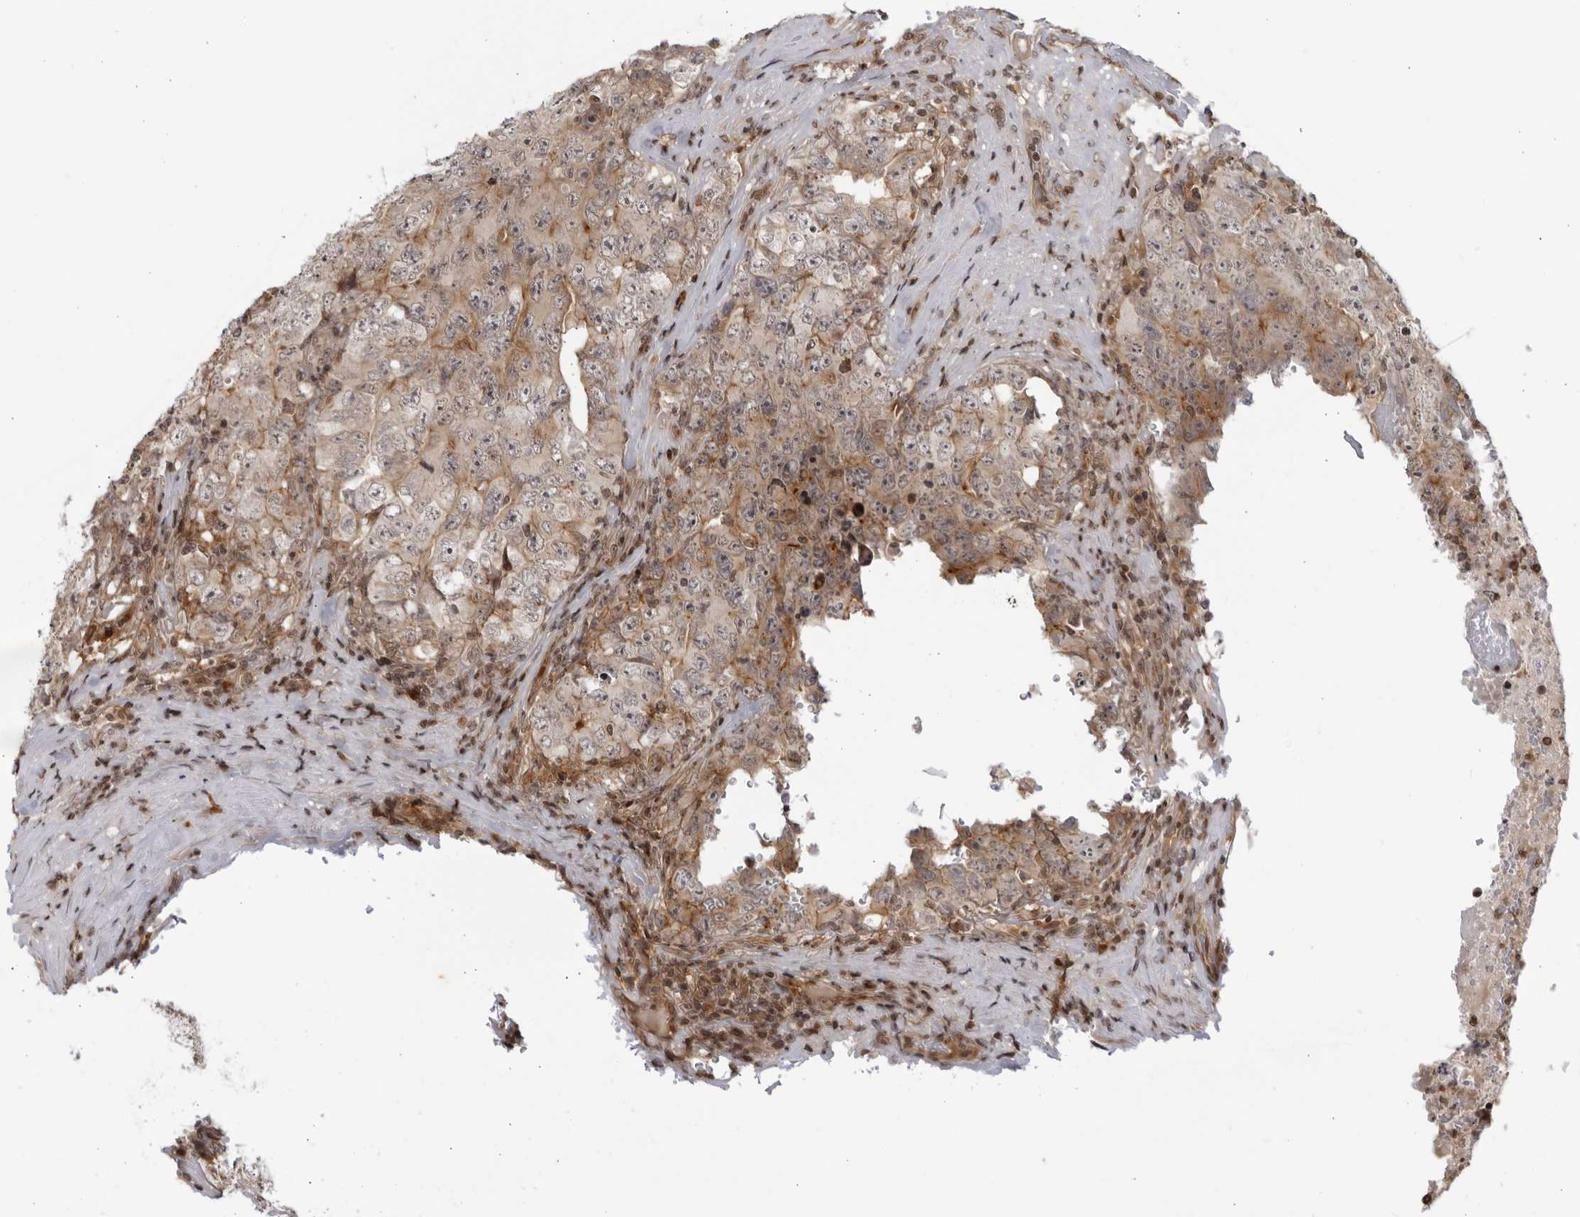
{"staining": {"intensity": "weak", "quantity": "<25%", "location": "cytoplasmic/membranous"}, "tissue": "testis cancer", "cell_type": "Tumor cells", "image_type": "cancer", "snomed": [{"axis": "morphology", "description": "Carcinoma, Embryonal, NOS"}, {"axis": "topography", "description": "Testis"}], "caption": "Immunohistochemistry (IHC) image of neoplastic tissue: testis cancer (embryonal carcinoma) stained with DAB reveals no significant protein positivity in tumor cells.", "gene": "DTL", "patient": {"sex": "male", "age": 26}}